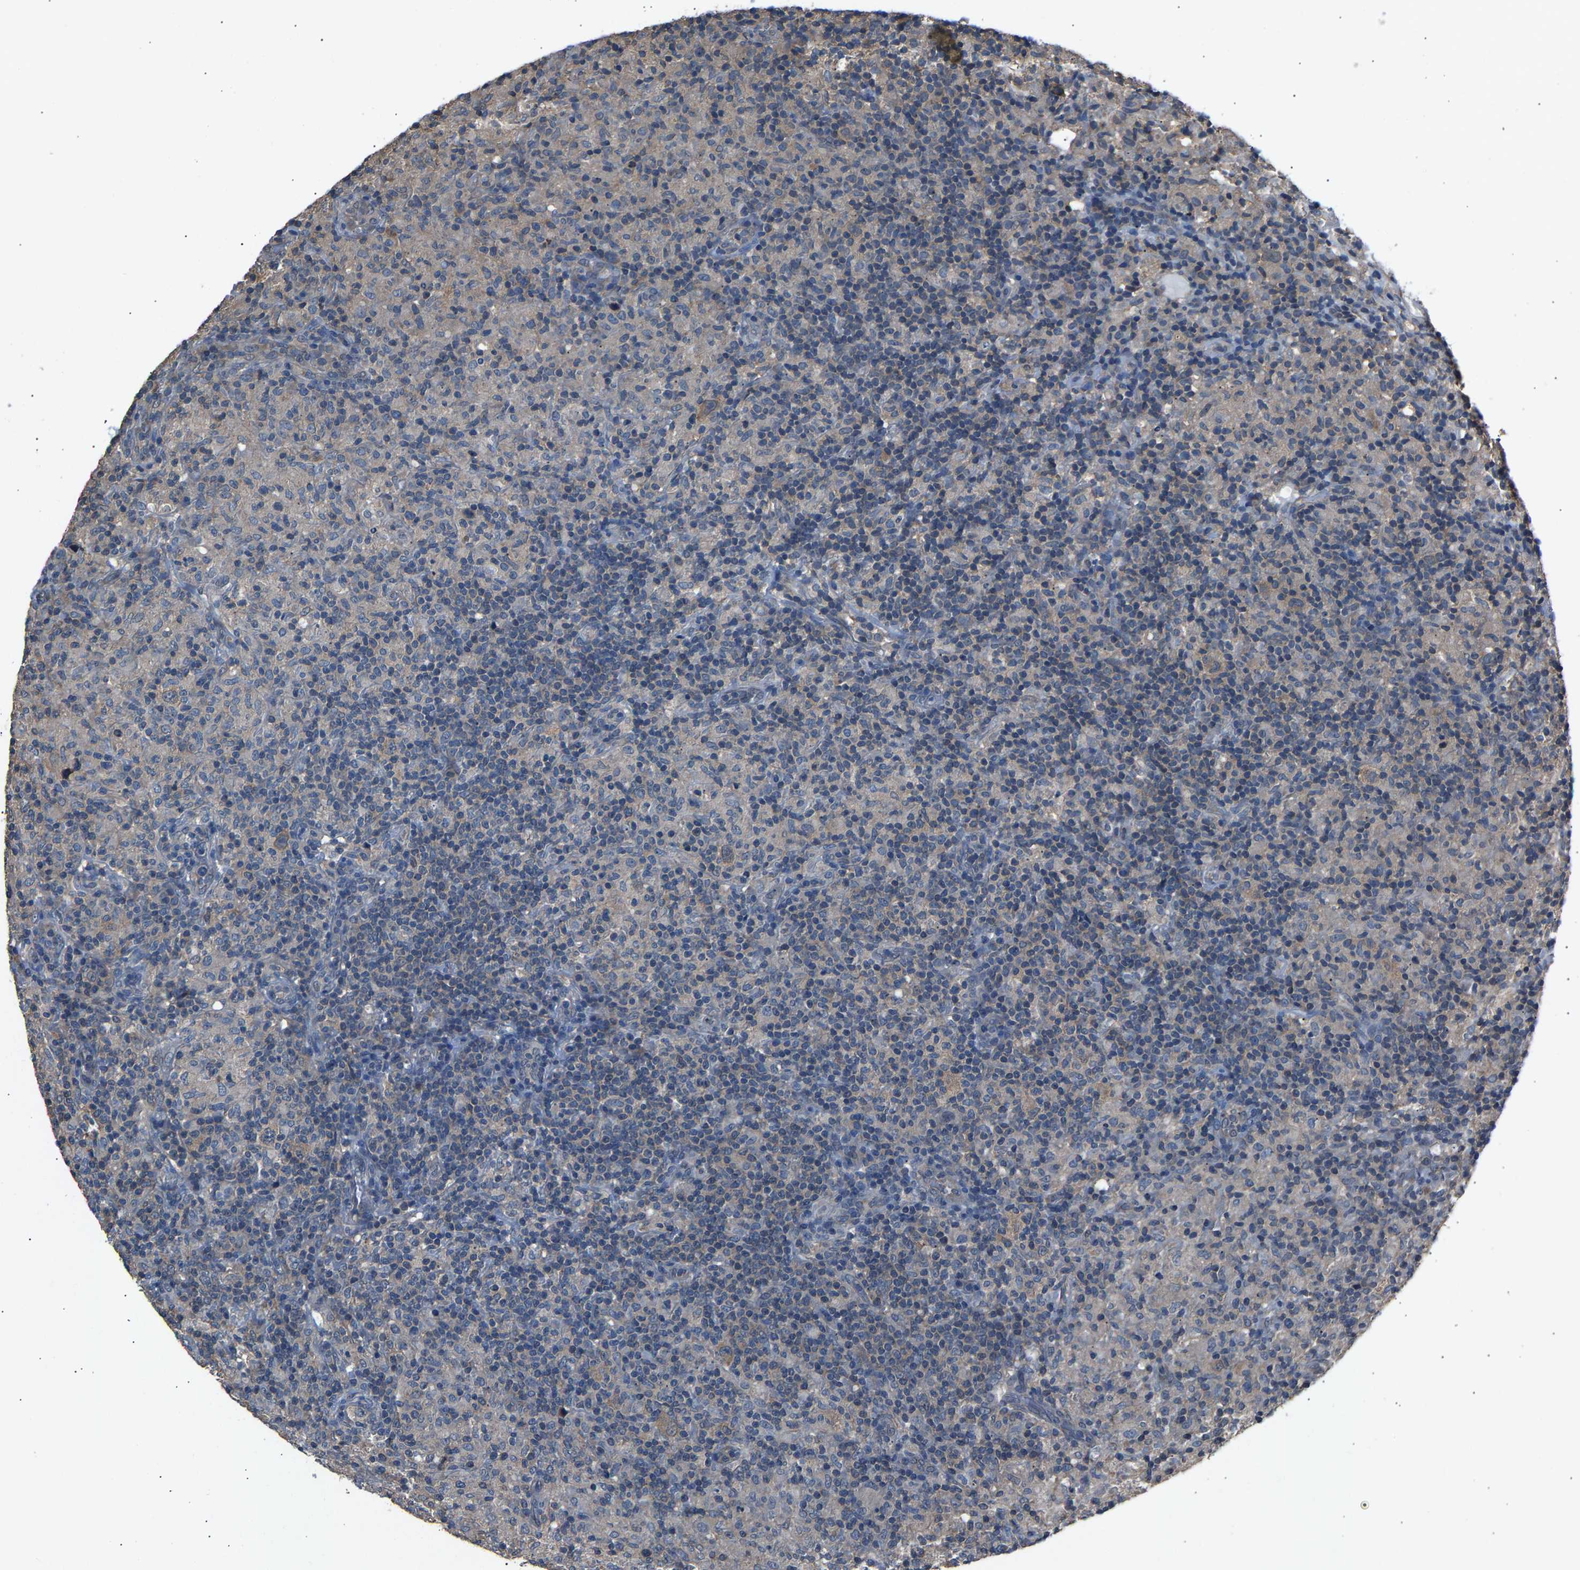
{"staining": {"intensity": "moderate", "quantity": "25%-75%", "location": "cytoplasmic/membranous"}, "tissue": "lymphoma", "cell_type": "Tumor cells", "image_type": "cancer", "snomed": [{"axis": "morphology", "description": "Hodgkin's disease, NOS"}, {"axis": "topography", "description": "Lymph node"}], "caption": "This is an image of immunohistochemistry staining of Hodgkin's disease, which shows moderate staining in the cytoplasmic/membranous of tumor cells.", "gene": "ABCC9", "patient": {"sex": "male", "age": 70}}